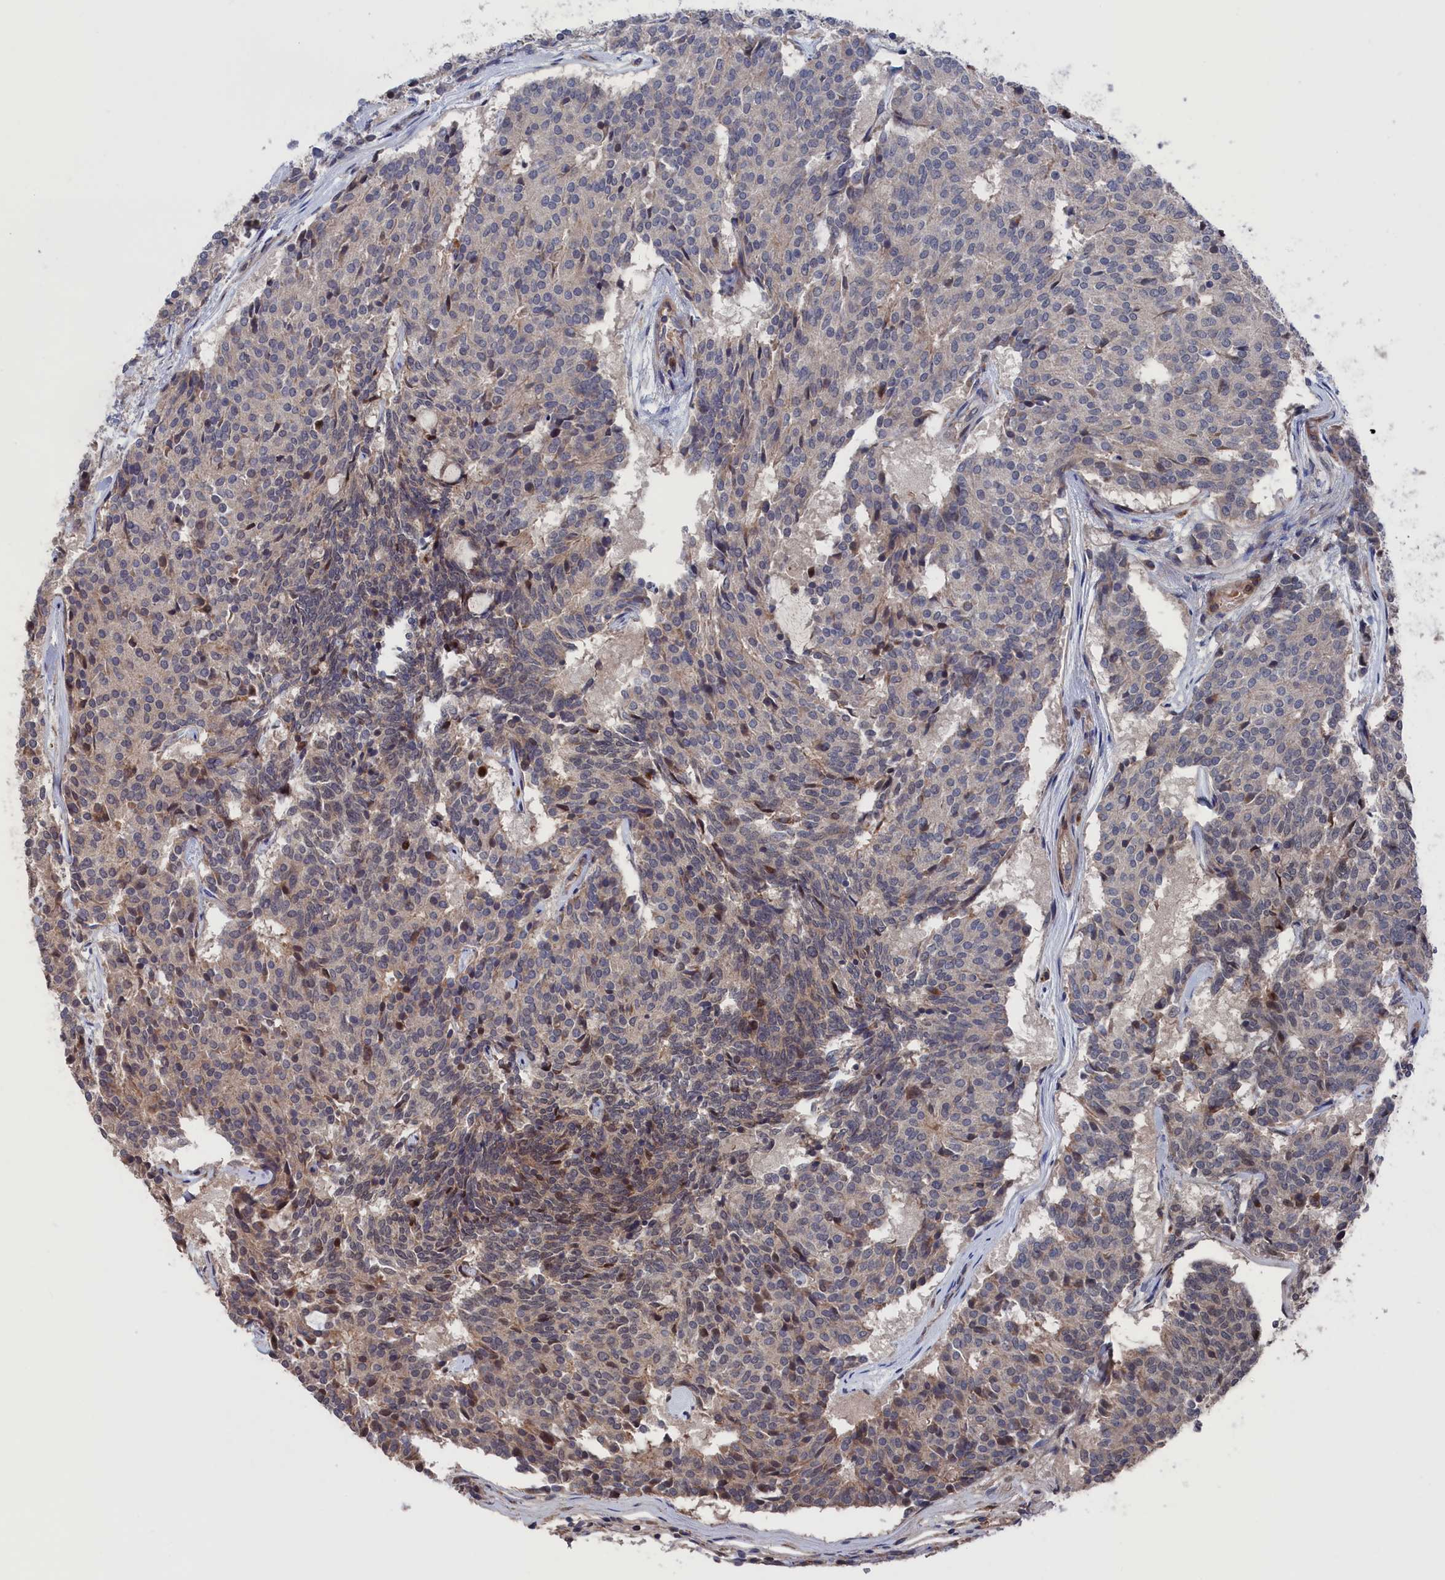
{"staining": {"intensity": "weak", "quantity": "25%-75%", "location": "cytoplasmic/membranous"}, "tissue": "carcinoid", "cell_type": "Tumor cells", "image_type": "cancer", "snomed": [{"axis": "morphology", "description": "Carcinoid, malignant, NOS"}, {"axis": "topography", "description": "Pancreas"}], "caption": "Immunohistochemistry (IHC) (DAB) staining of human carcinoid reveals weak cytoplasmic/membranous protein positivity in about 25%-75% of tumor cells.", "gene": "PLA2G15", "patient": {"sex": "female", "age": 54}}